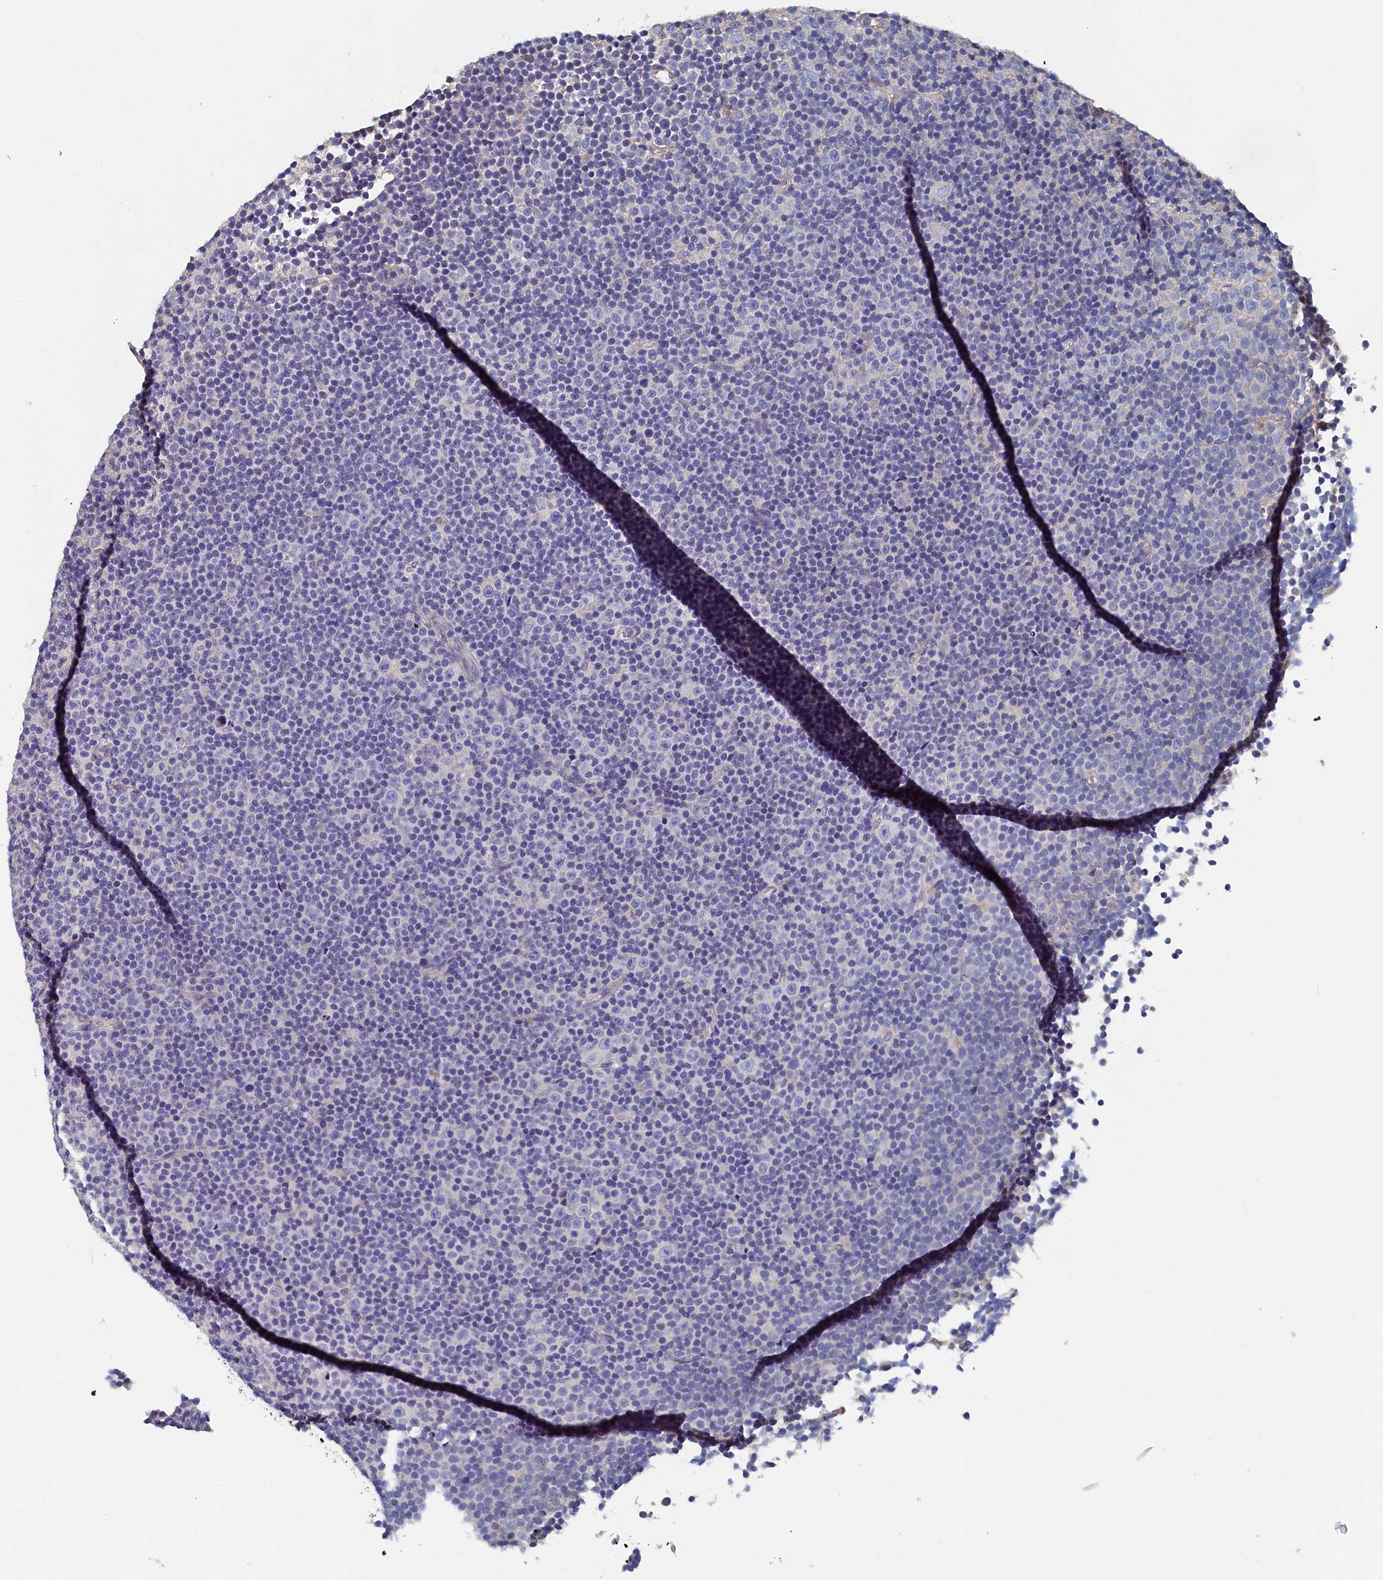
{"staining": {"intensity": "negative", "quantity": "none", "location": "none"}, "tissue": "lymphoma", "cell_type": "Tumor cells", "image_type": "cancer", "snomed": [{"axis": "morphology", "description": "Malignant lymphoma, non-Hodgkin's type, Low grade"}, {"axis": "topography", "description": "Lymph node"}], "caption": "A high-resolution histopathology image shows IHC staining of lymphoma, which displays no significant staining in tumor cells.", "gene": "BHMT", "patient": {"sex": "female", "age": 67}}